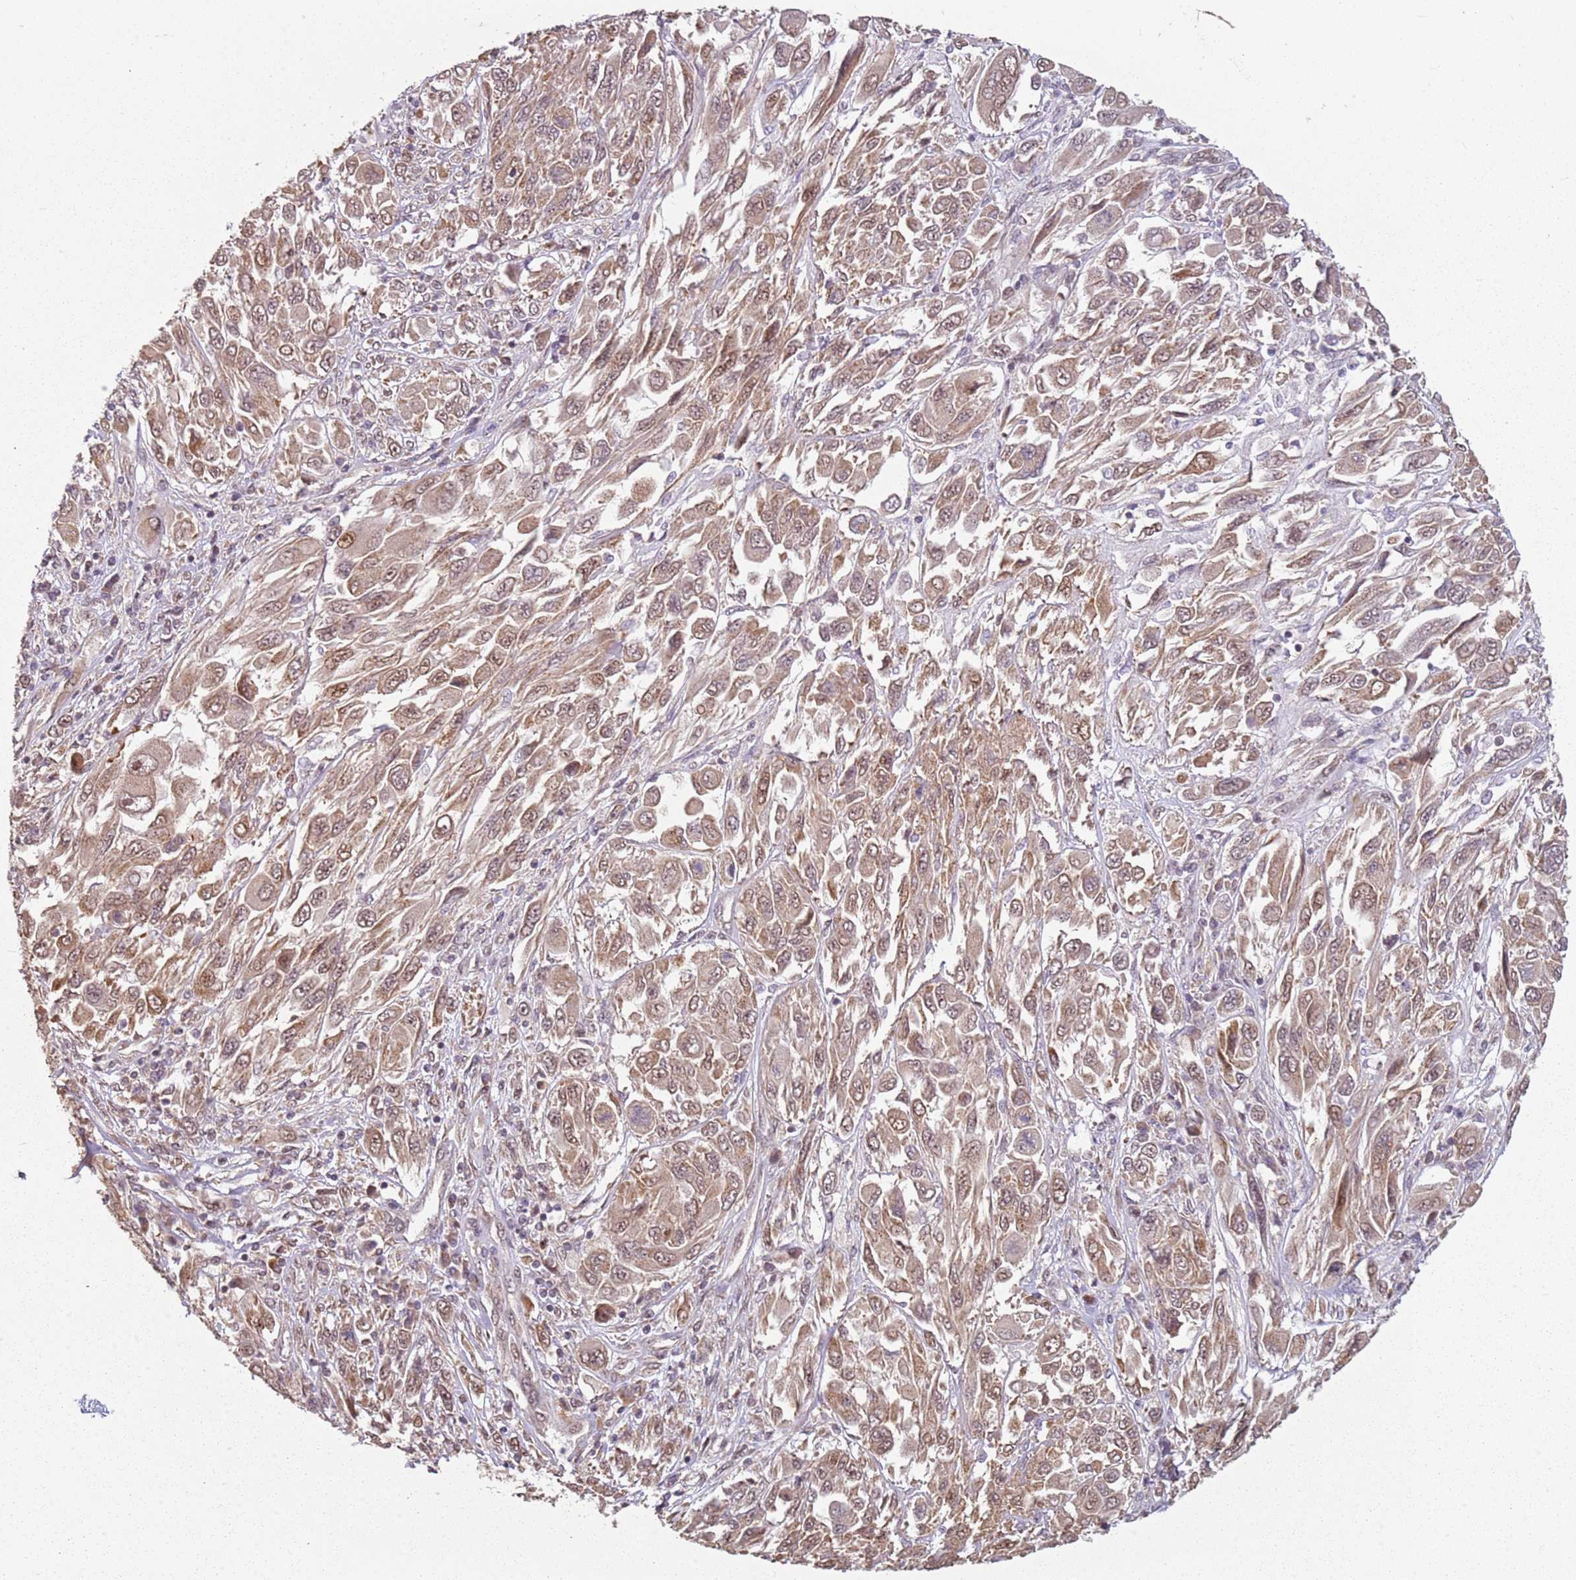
{"staining": {"intensity": "moderate", "quantity": ">75%", "location": "cytoplasmic/membranous,nuclear"}, "tissue": "melanoma", "cell_type": "Tumor cells", "image_type": "cancer", "snomed": [{"axis": "morphology", "description": "Malignant melanoma, NOS"}, {"axis": "topography", "description": "Skin"}], "caption": "Malignant melanoma stained for a protein exhibits moderate cytoplasmic/membranous and nuclear positivity in tumor cells.", "gene": "CHURC1", "patient": {"sex": "female", "age": 91}}